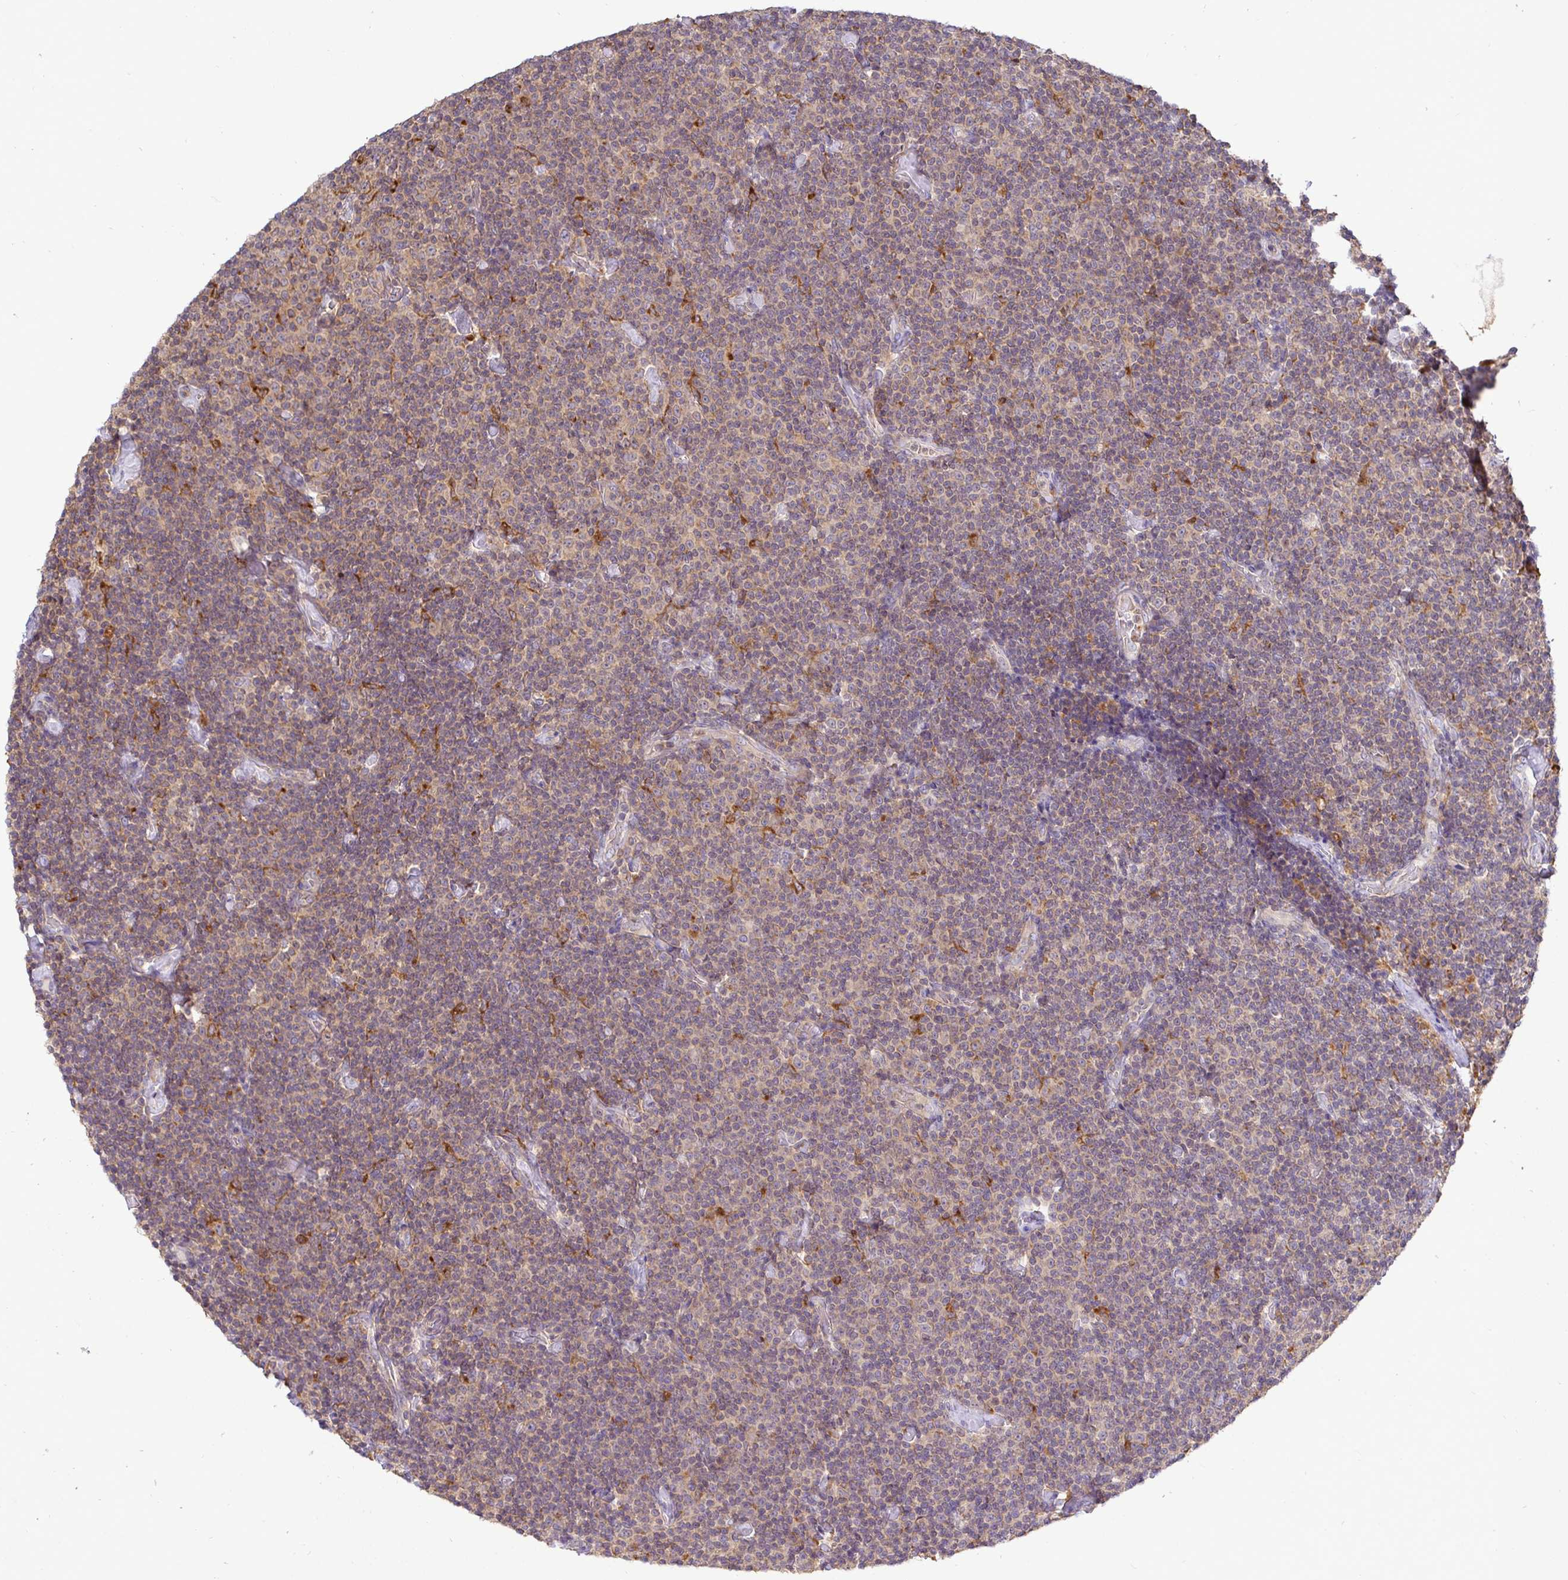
{"staining": {"intensity": "weak", "quantity": "<25%", "location": "cytoplasmic/membranous"}, "tissue": "lymphoma", "cell_type": "Tumor cells", "image_type": "cancer", "snomed": [{"axis": "morphology", "description": "Malignant lymphoma, non-Hodgkin's type, Low grade"}, {"axis": "topography", "description": "Lymph node"}], "caption": "IHC histopathology image of neoplastic tissue: human low-grade malignant lymphoma, non-Hodgkin's type stained with DAB (3,3'-diaminobenzidine) shows no significant protein staining in tumor cells.", "gene": "ATP6V1F", "patient": {"sex": "male", "age": 81}}